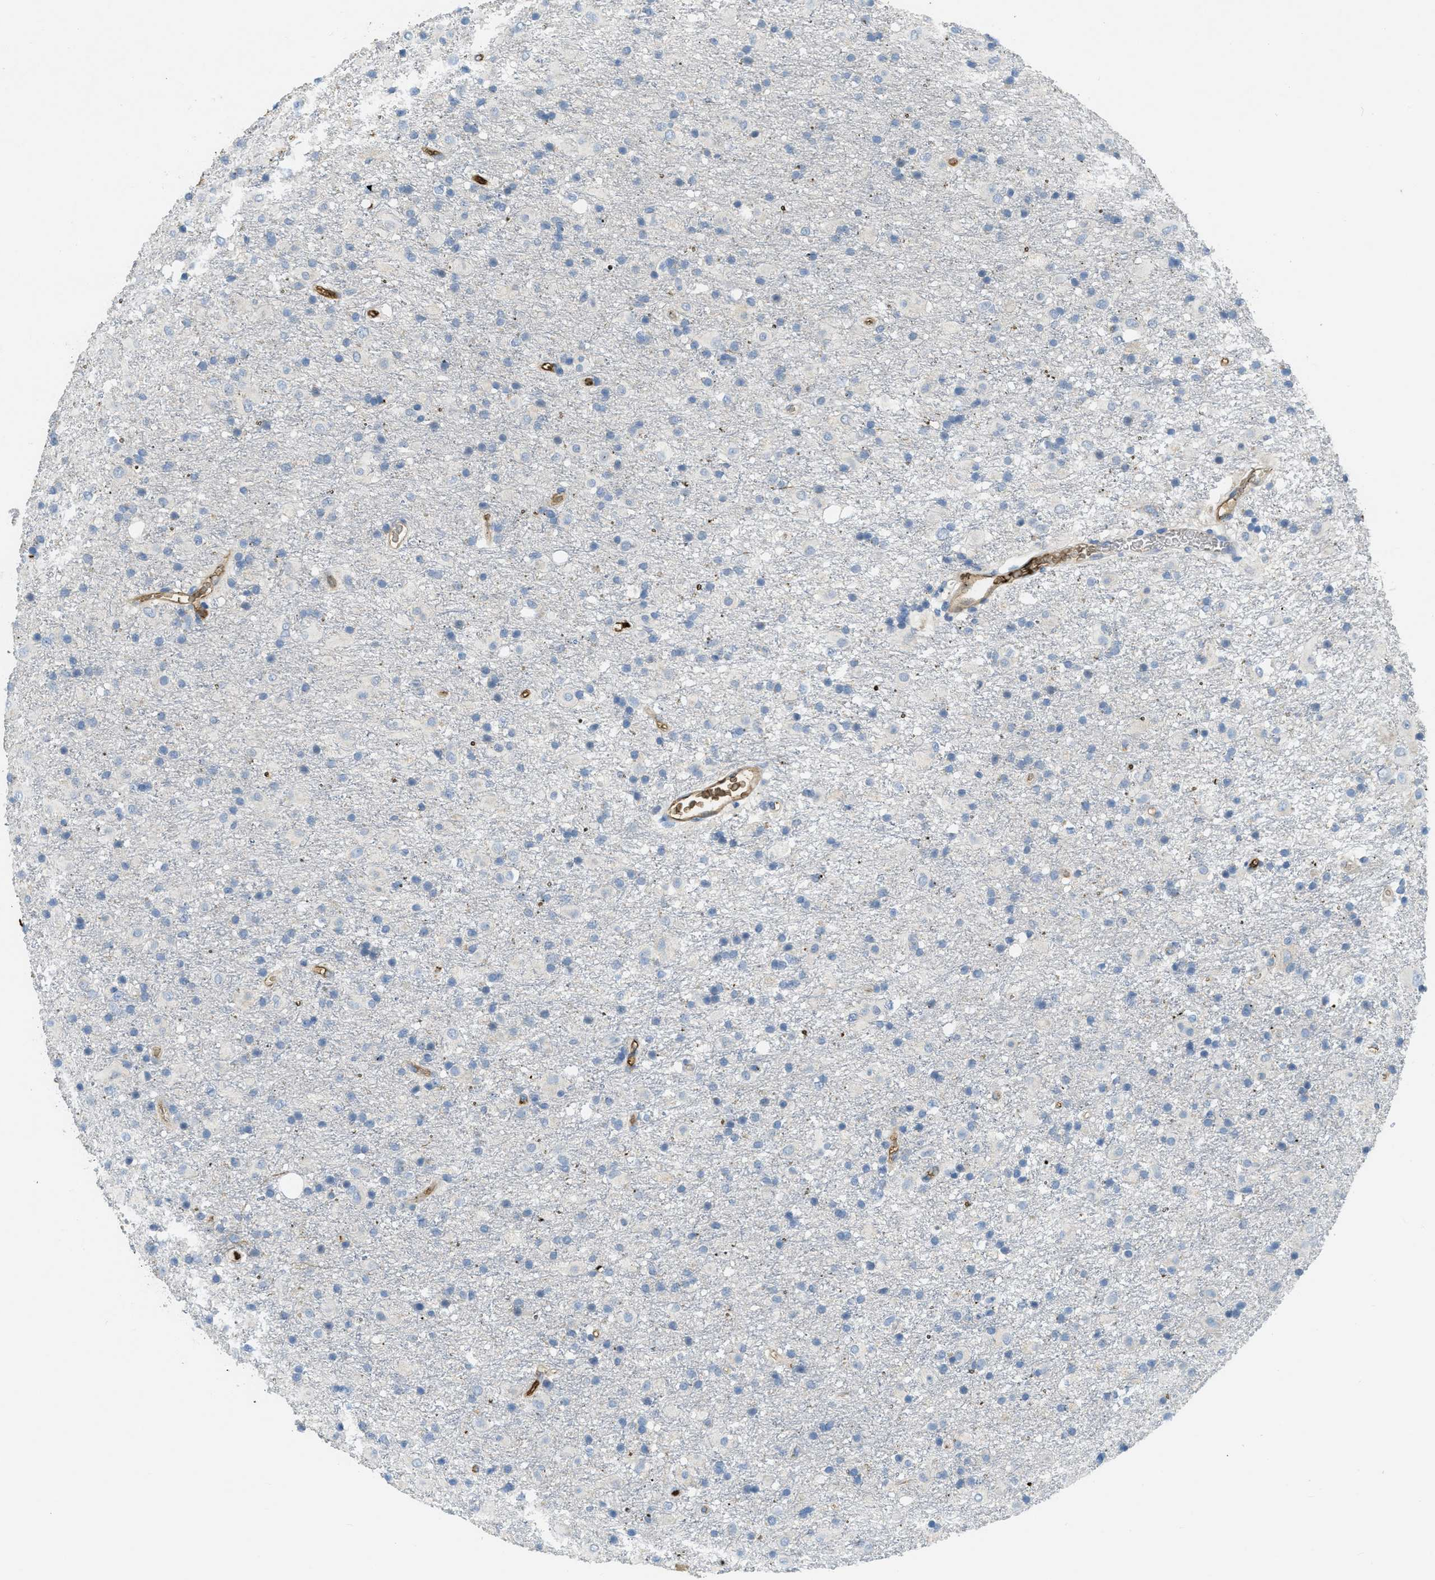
{"staining": {"intensity": "negative", "quantity": "none", "location": "none"}, "tissue": "glioma", "cell_type": "Tumor cells", "image_type": "cancer", "snomed": [{"axis": "morphology", "description": "Glioma, malignant, Low grade"}, {"axis": "topography", "description": "Brain"}], "caption": "An IHC micrograph of glioma is shown. There is no staining in tumor cells of glioma.", "gene": "PRTN3", "patient": {"sex": "male", "age": 65}}